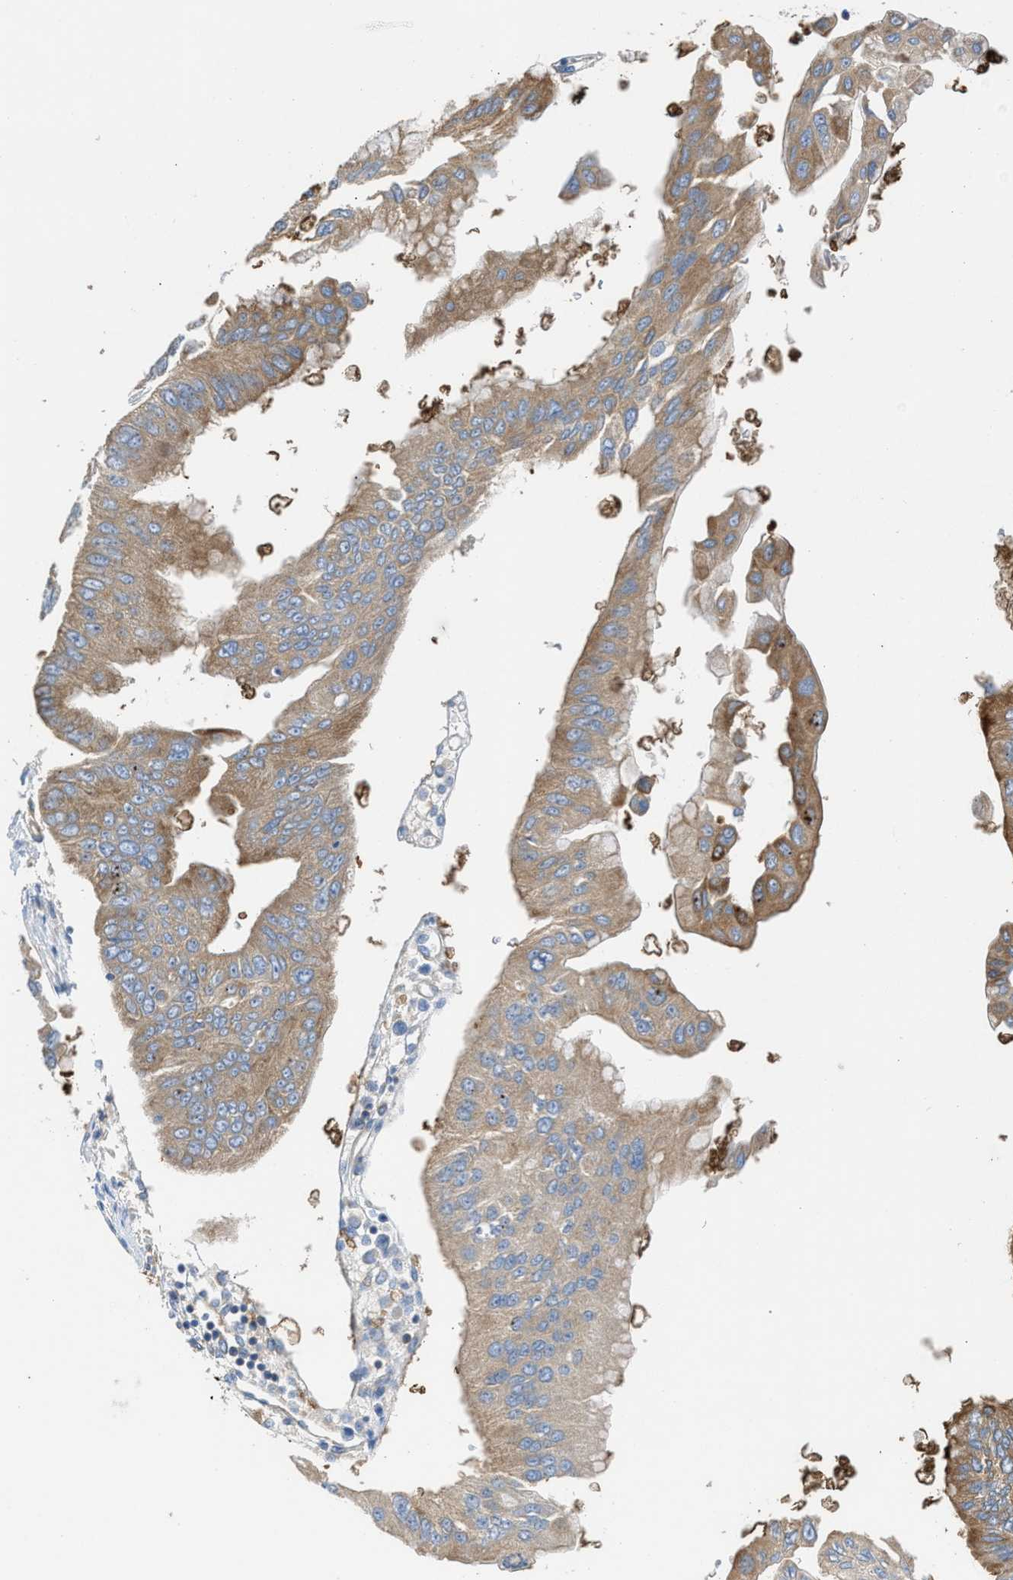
{"staining": {"intensity": "moderate", "quantity": ">75%", "location": "cytoplasmic/membranous"}, "tissue": "pancreatic cancer", "cell_type": "Tumor cells", "image_type": "cancer", "snomed": [{"axis": "morphology", "description": "Adenocarcinoma, NOS"}, {"axis": "topography", "description": "Pancreas"}], "caption": "Immunohistochemical staining of pancreatic adenocarcinoma displays medium levels of moderate cytoplasmic/membranous staining in about >75% of tumor cells. The protein is shown in brown color, while the nuclei are stained blue.", "gene": "CHKB", "patient": {"sex": "female", "age": 77}}